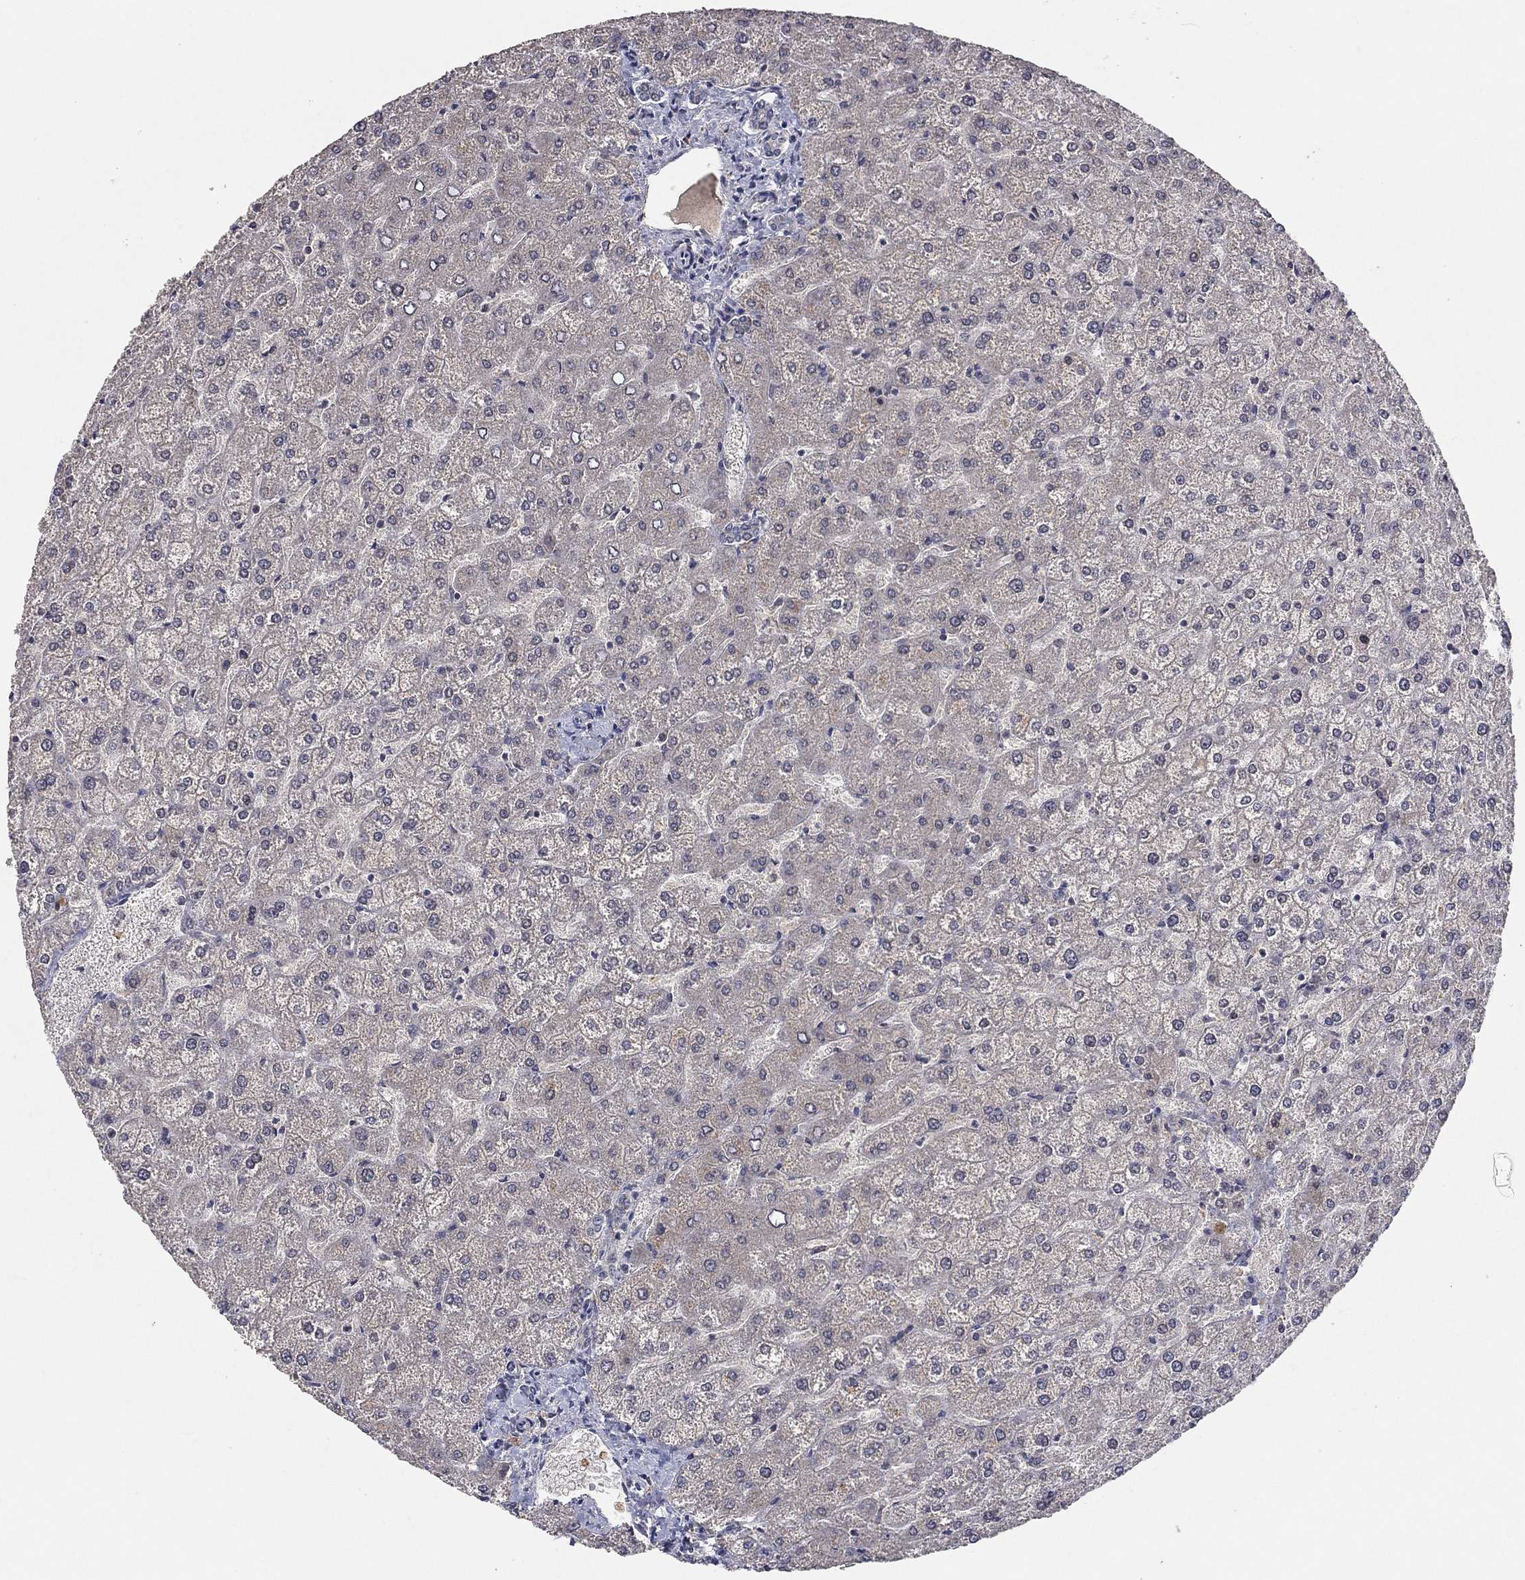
{"staining": {"intensity": "negative", "quantity": "none", "location": "none"}, "tissue": "liver", "cell_type": "Cholangiocytes", "image_type": "normal", "snomed": [{"axis": "morphology", "description": "Normal tissue, NOS"}, {"axis": "topography", "description": "Liver"}], "caption": "Image shows no significant protein expression in cholangiocytes of benign liver. (Brightfield microscopy of DAB (3,3'-diaminobenzidine) IHC at high magnification).", "gene": "IL4", "patient": {"sex": "female", "age": 32}}